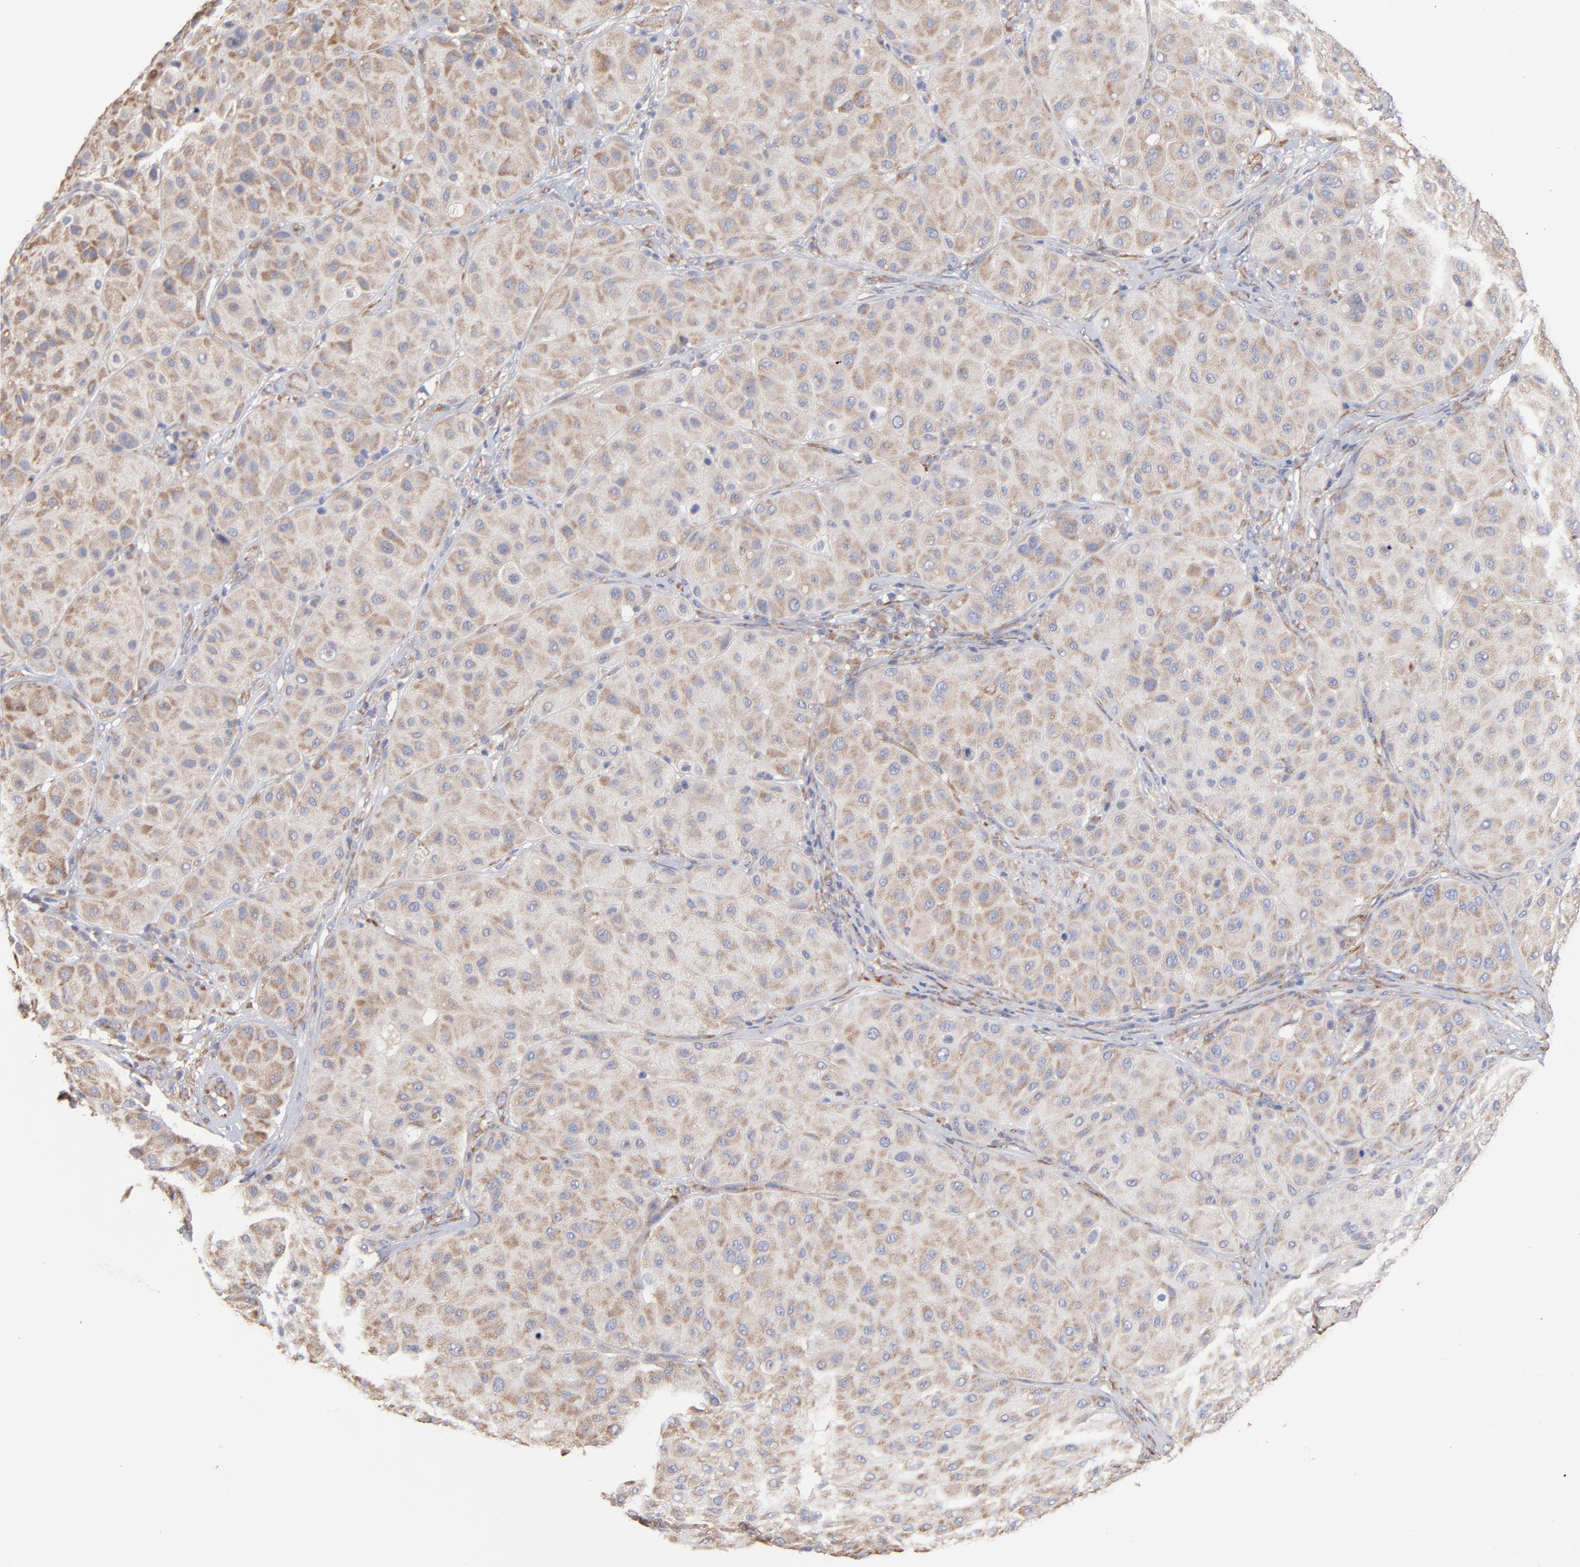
{"staining": {"intensity": "weak", "quantity": ">75%", "location": "cytoplasmic/membranous"}, "tissue": "melanoma", "cell_type": "Tumor cells", "image_type": "cancer", "snomed": [{"axis": "morphology", "description": "Normal tissue, NOS"}, {"axis": "morphology", "description": "Malignant melanoma, Metastatic site"}, {"axis": "topography", "description": "Skin"}], "caption": "DAB immunohistochemical staining of malignant melanoma (metastatic site) exhibits weak cytoplasmic/membranous protein staining in about >75% of tumor cells.", "gene": "RPL3", "patient": {"sex": "male", "age": 41}}